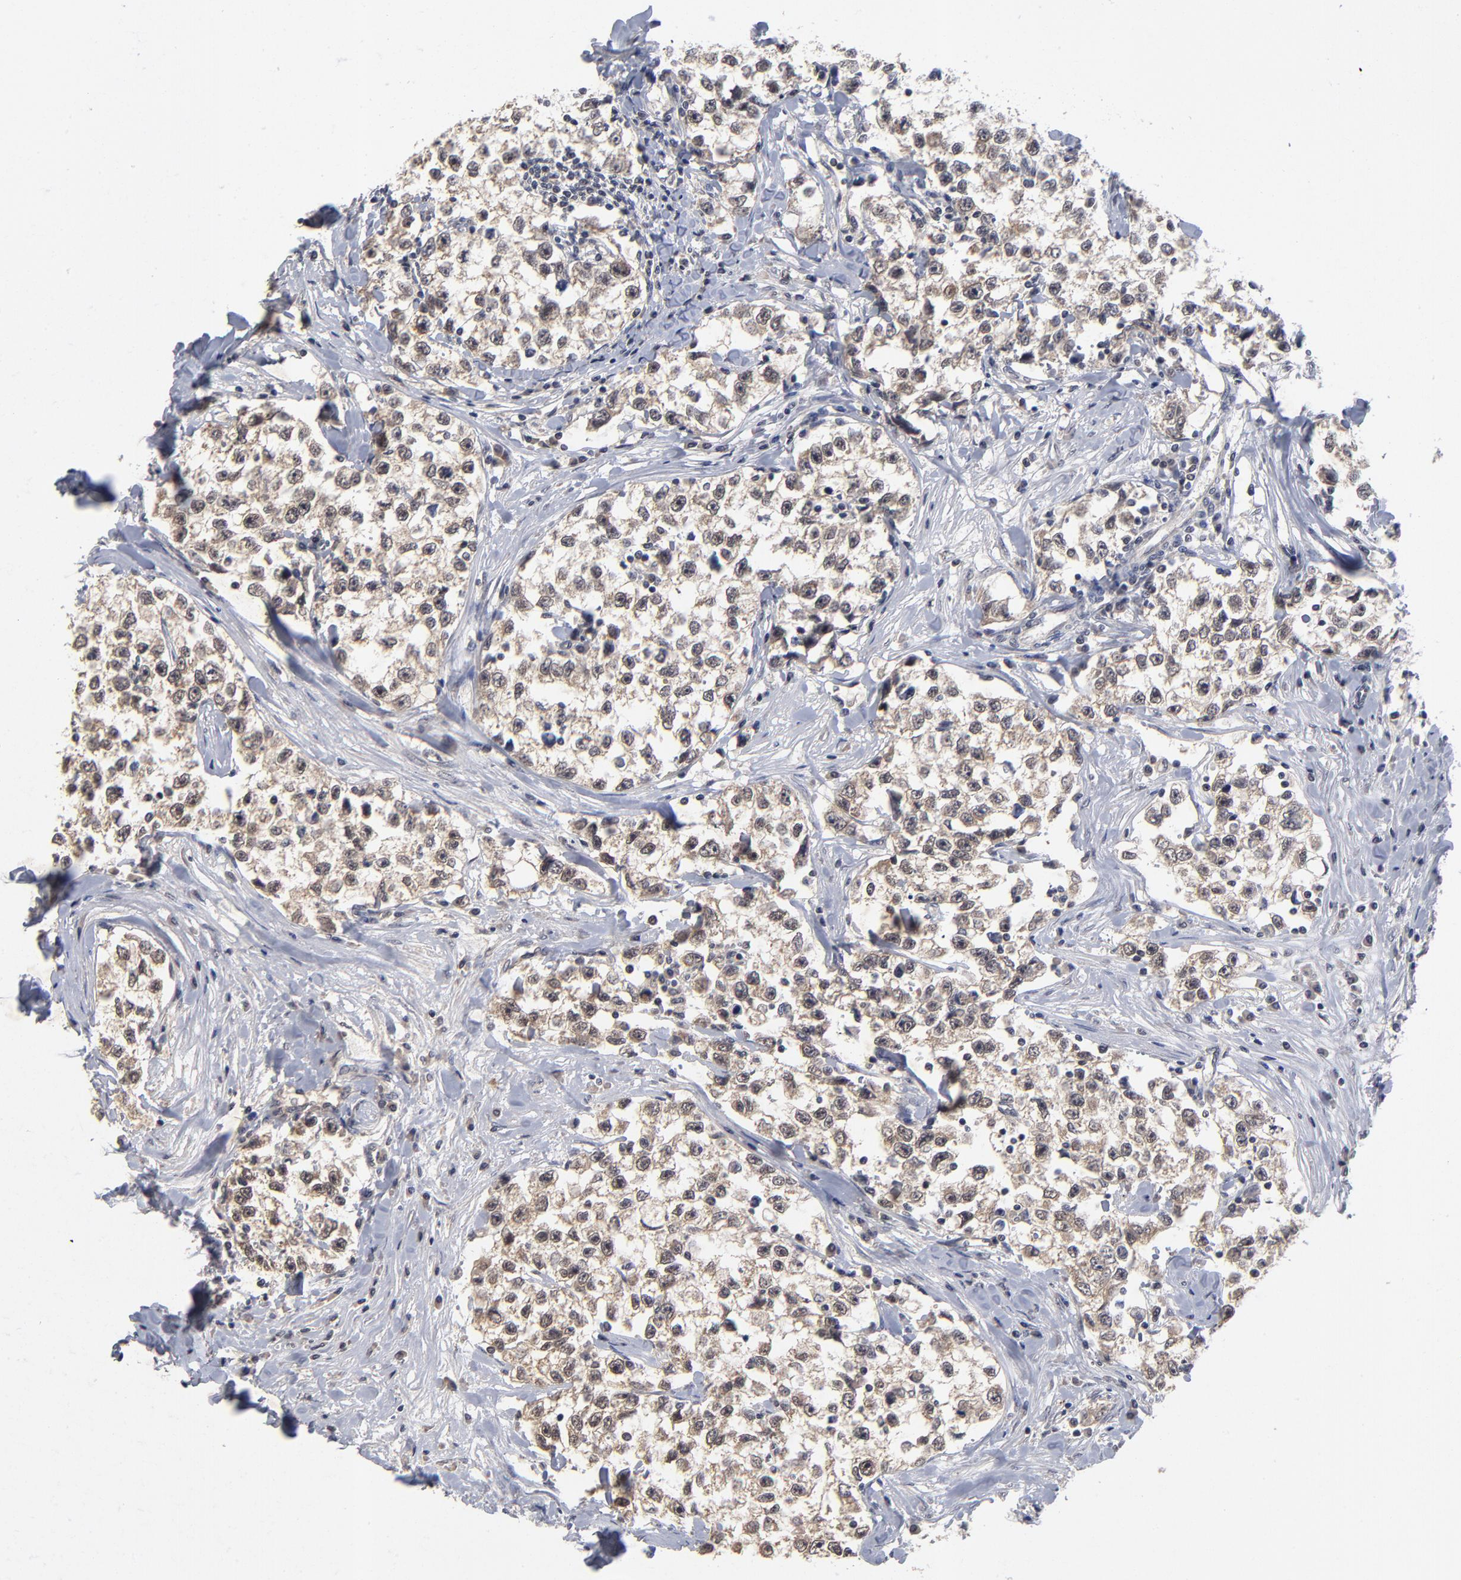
{"staining": {"intensity": "weak", "quantity": ">75%", "location": "cytoplasmic/membranous"}, "tissue": "testis cancer", "cell_type": "Tumor cells", "image_type": "cancer", "snomed": [{"axis": "morphology", "description": "Seminoma, NOS"}, {"axis": "morphology", "description": "Carcinoma, Embryonal, NOS"}, {"axis": "topography", "description": "Testis"}], "caption": "Immunohistochemical staining of human testis cancer exhibits low levels of weak cytoplasmic/membranous positivity in about >75% of tumor cells. (DAB (3,3'-diaminobenzidine) IHC, brown staining for protein, blue staining for nuclei).", "gene": "WSB1", "patient": {"sex": "male", "age": 30}}